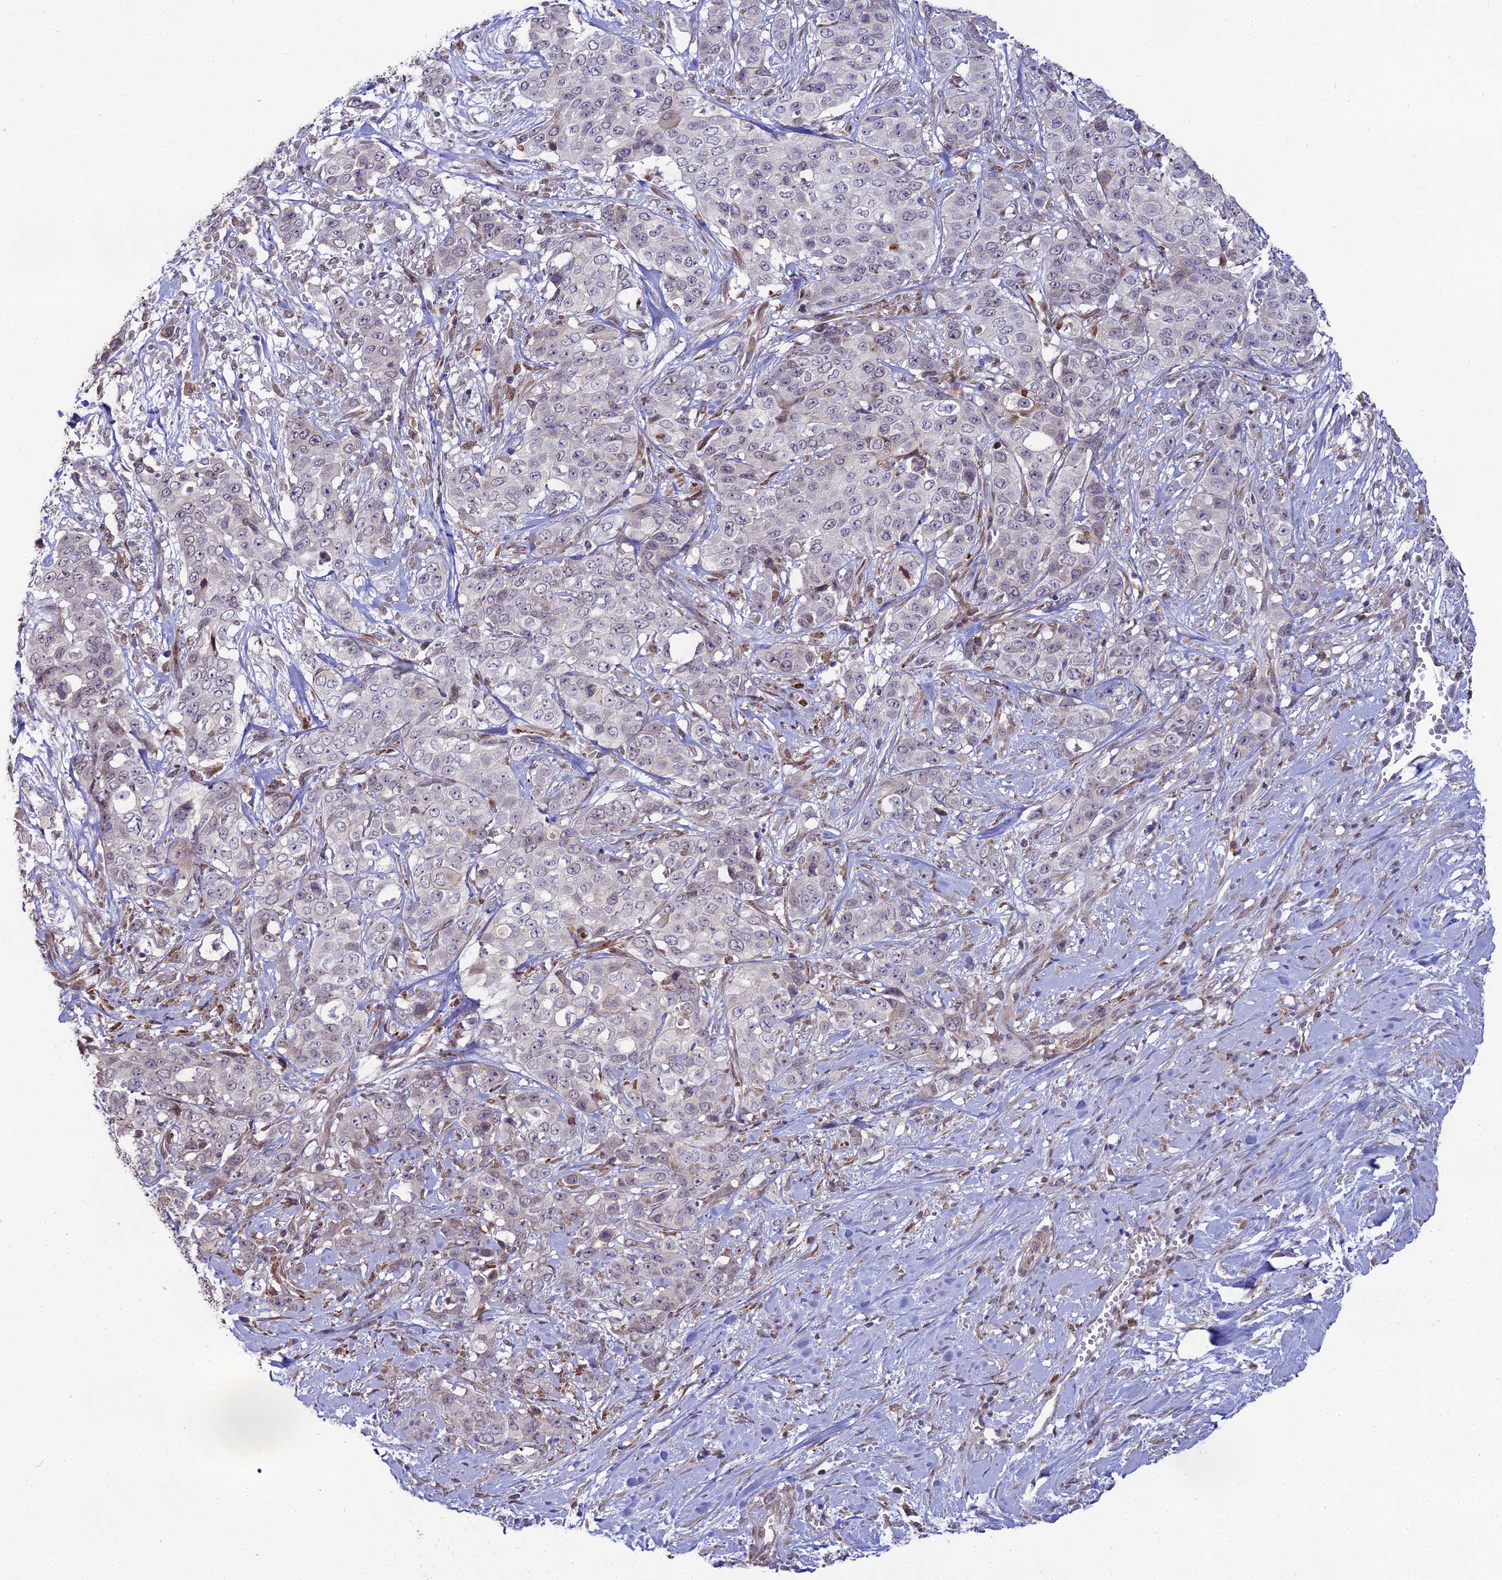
{"staining": {"intensity": "negative", "quantity": "none", "location": "none"}, "tissue": "stomach cancer", "cell_type": "Tumor cells", "image_type": "cancer", "snomed": [{"axis": "morphology", "description": "Adenocarcinoma, NOS"}, {"axis": "topography", "description": "Stomach, upper"}], "caption": "Immunohistochemistry of human stomach adenocarcinoma displays no expression in tumor cells.", "gene": "TROAP", "patient": {"sex": "male", "age": 62}}